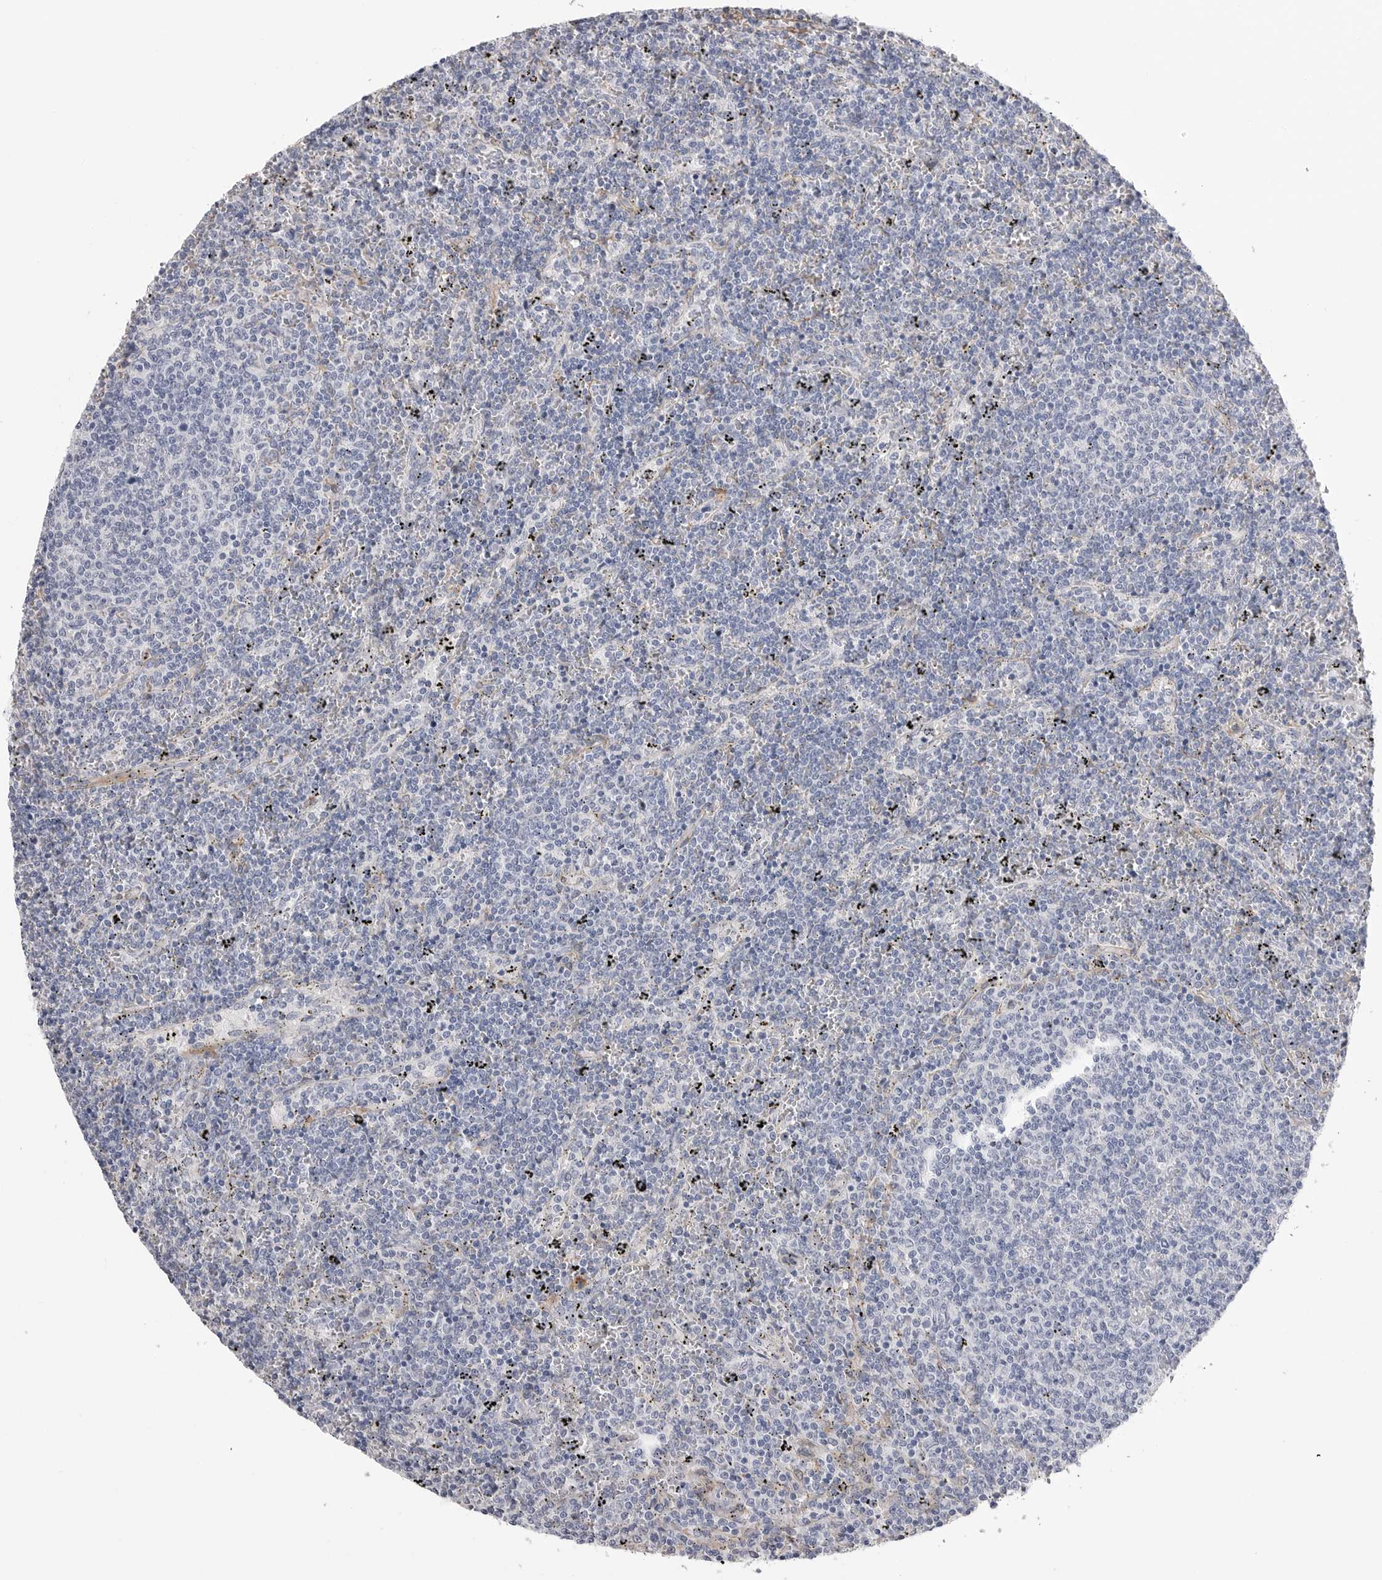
{"staining": {"intensity": "negative", "quantity": "none", "location": "none"}, "tissue": "lymphoma", "cell_type": "Tumor cells", "image_type": "cancer", "snomed": [{"axis": "morphology", "description": "Malignant lymphoma, non-Hodgkin's type, Low grade"}, {"axis": "topography", "description": "Spleen"}], "caption": "Malignant lymphoma, non-Hodgkin's type (low-grade) was stained to show a protein in brown. There is no significant staining in tumor cells.", "gene": "AKAP12", "patient": {"sex": "female", "age": 50}}